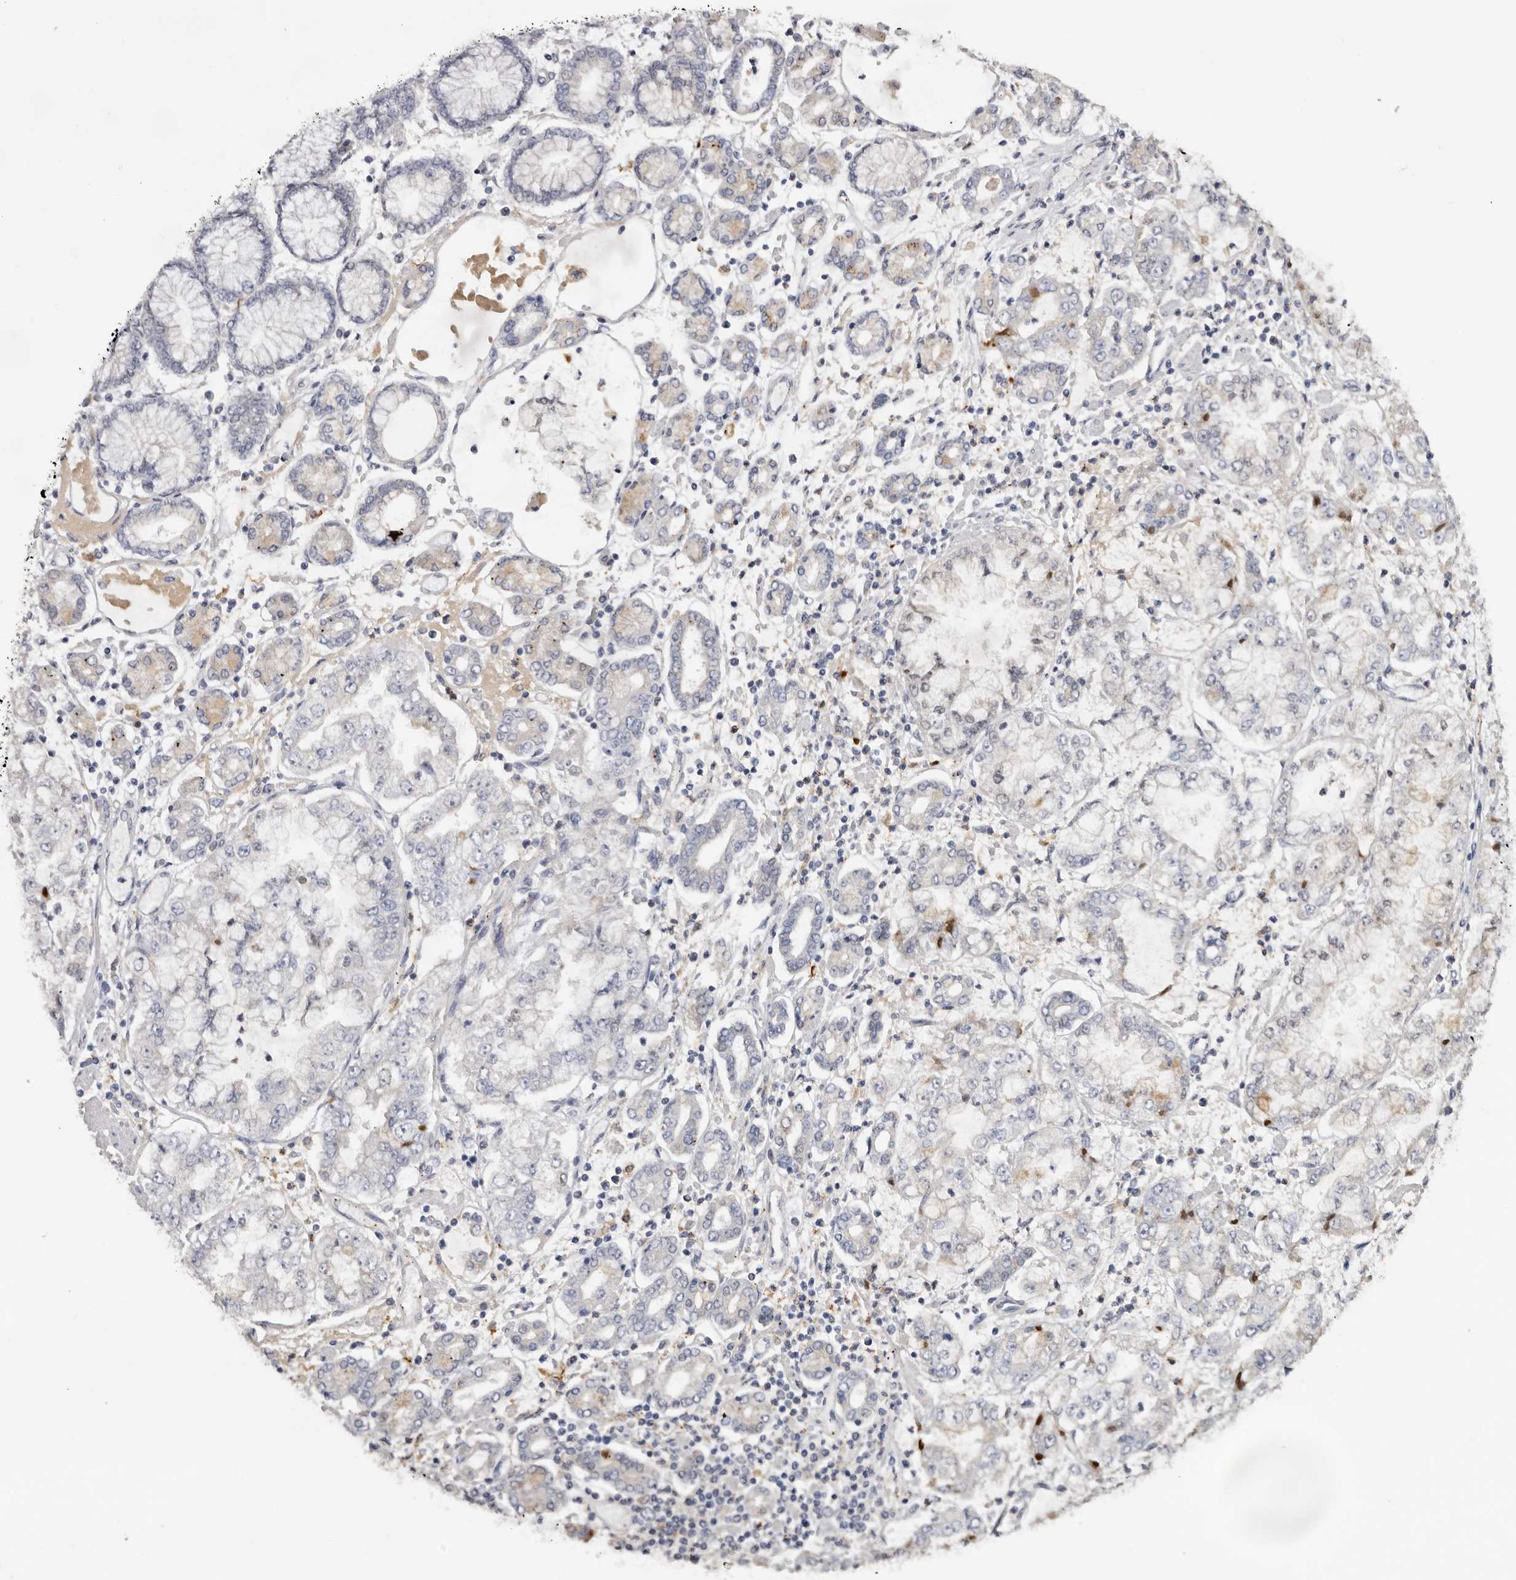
{"staining": {"intensity": "negative", "quantity": "none", "location": "none"}, "tissue": "stomach cancer", "cell_type": "Tumor cells", "image_type": "cancer", "snomed": [{"axis": "morphology", "description": "Adenocarcinoma, NOS"}, {"axis": "topography", "description": "Stomach"}], "caption": "IHC image of neoplastic tissue: human stomach adenocarcinoma stained with DAB shows no significant protein positivity in tumor cells. (DAB (3,3'-diaminobenzidine) IHC with hematoxylin counter stain).", "gene": "KLHL38", "patient": {"sex": "male", "age": 76}}